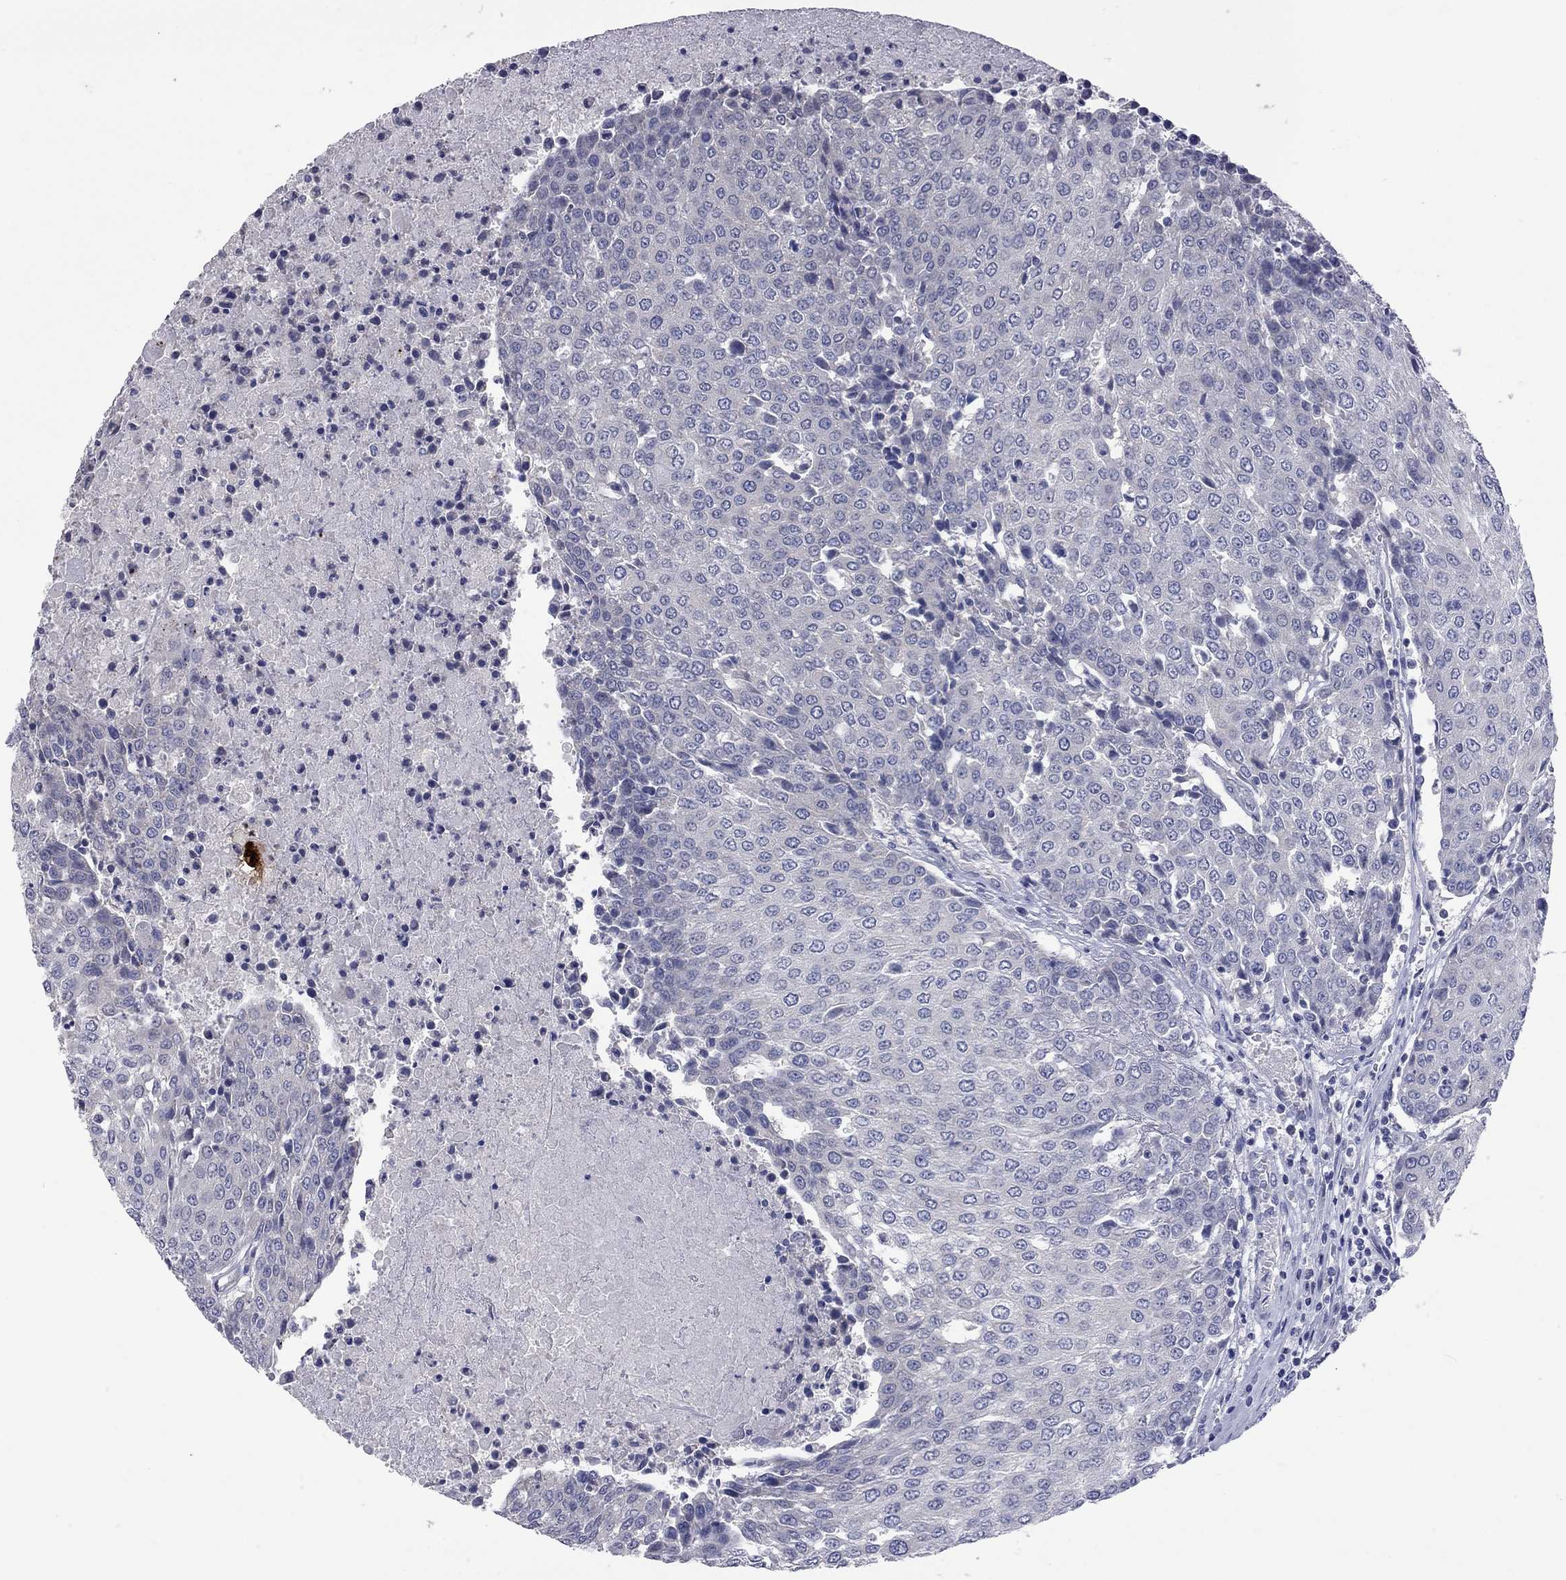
{"staining": {"intensity": "strong", "quantity": "<25%", "location": "cytoplasmic/membranous"}, "tissue": "urothelial cancer", "cell_type": "Tumor cells", "image_type": "cancer", "snomed": [{"axis": "morphology", "description": "Urothelial carcinoma, High grade"}, {"axis": "topography", "description": "Urinary bladder"}], "caption": "High-magnification brightfield microscopy of urothelial cancer stained with DAB (brown) and counterstained with hematoxylin (blue). tumor cells exhibit strong cytoplasmic/membranous staining is appreciated in approximately<25% of cells.", "gene": "OPRK1", "patient": {"sex": "female", "age": 85}}